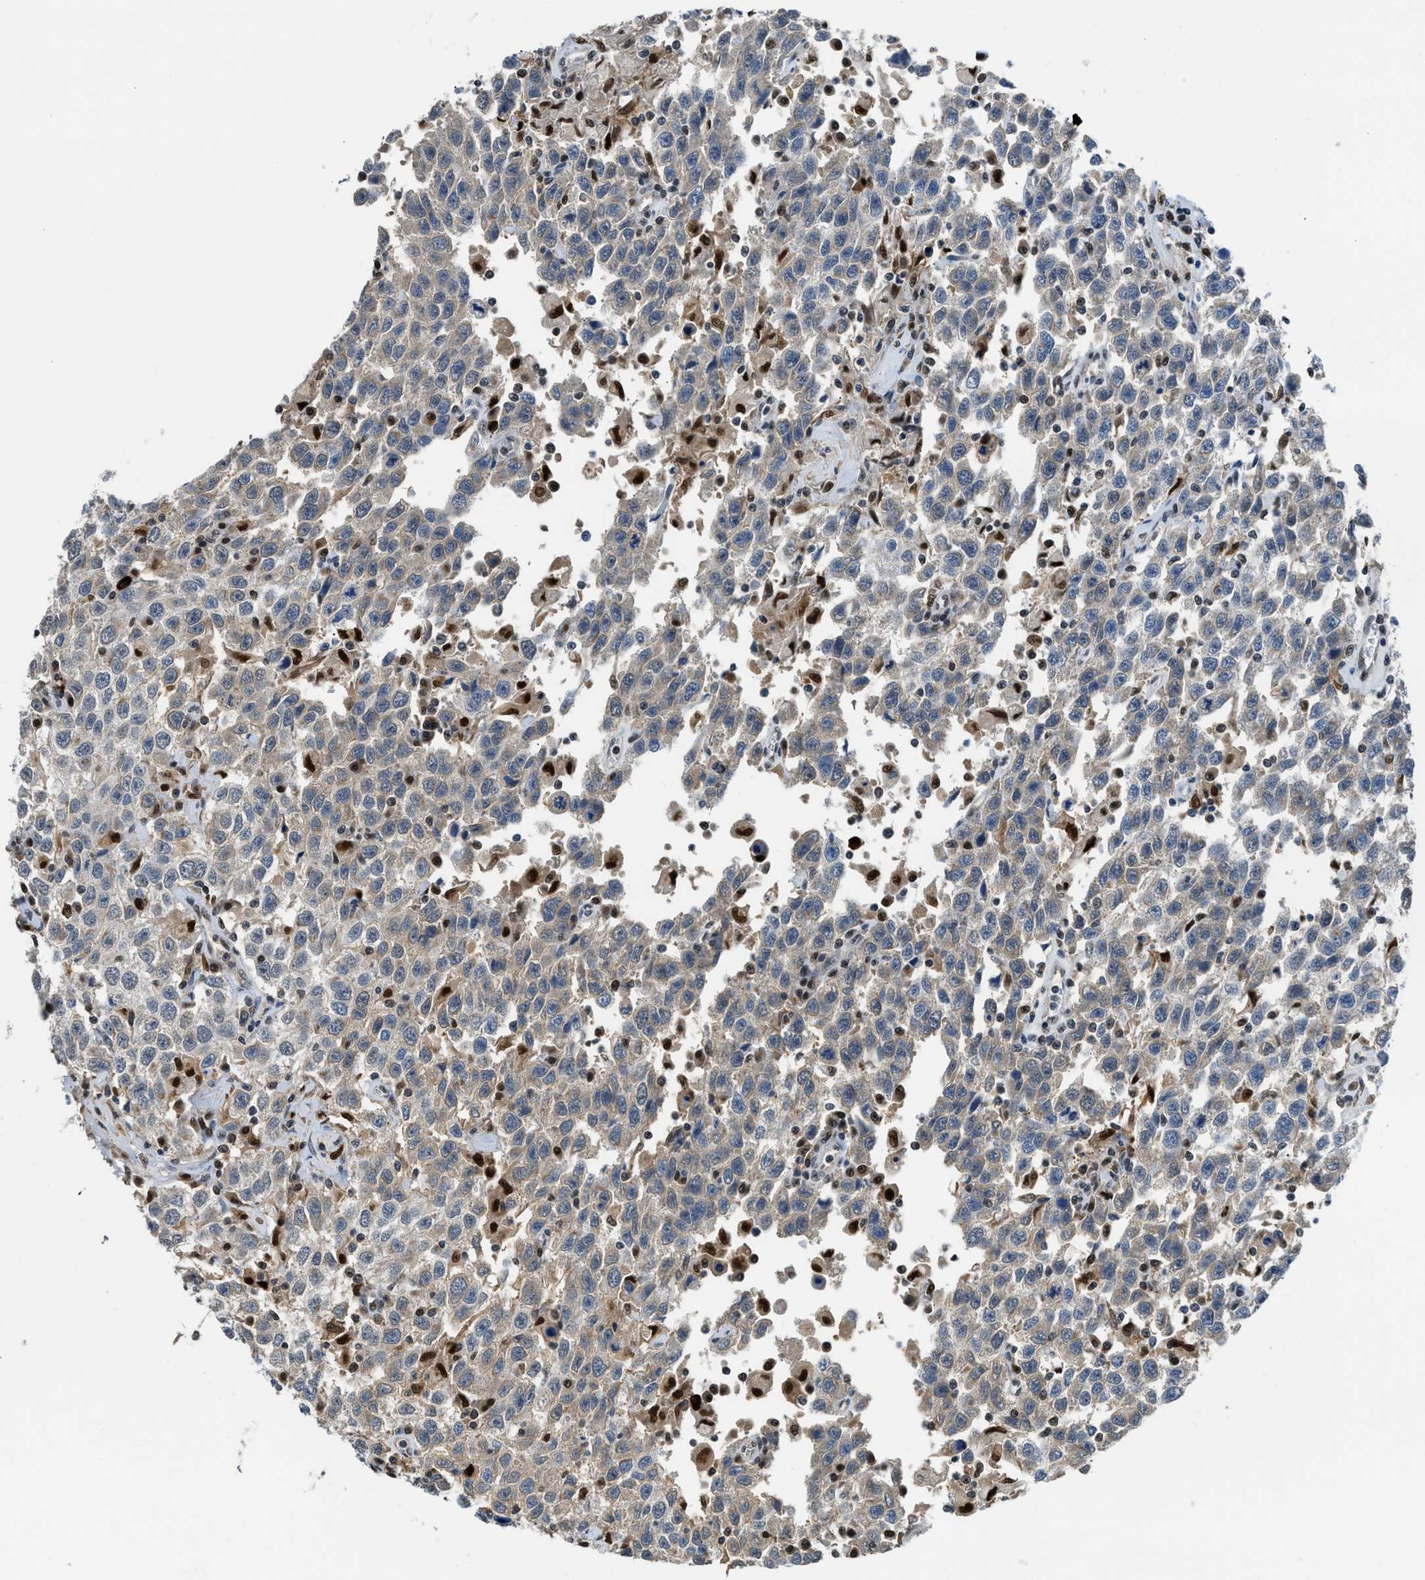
{"staining": {"intensity": "negative", "quantity": "none", "location": "none"}, "tissue": "testis cancer", "cell_type": "Tumor cells", "image_type": "cancer", "snomed": [{"axis": "morphology", "description": "Seminoma, NOS"}, {"axis": "topography", "description": "Testis"}], "caption": "Immunohistochemistry photomicrograph of neoplastic tissue: seminoma (testis) stained with DAB (3,3'-diaminobenzidine) displays no significant protein staining in tumor cells.", "gene": "ALX1", "patient": {"sex": "male", "age": 41}}